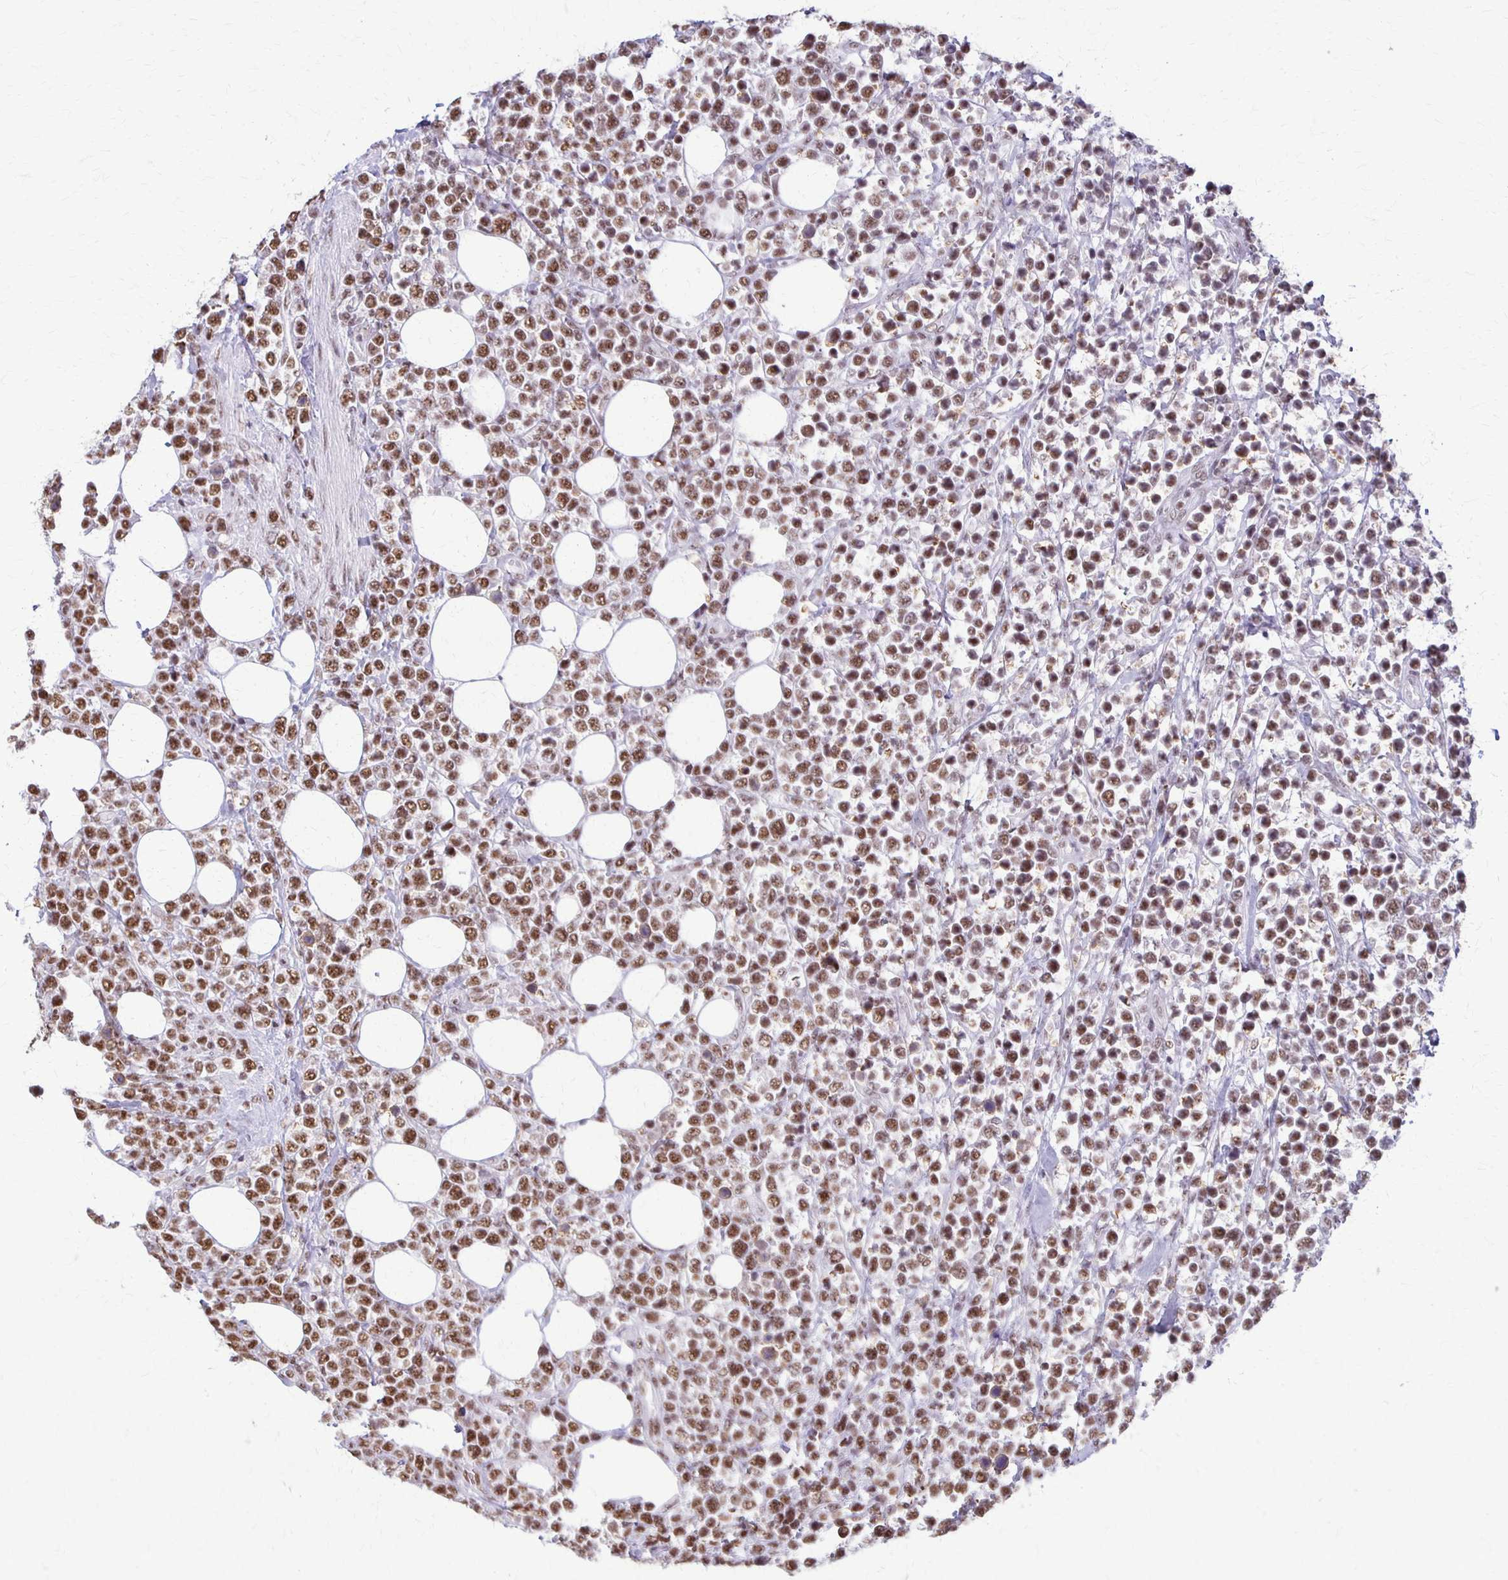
{"staining": {"intensity": "moderate", "quantity": ">75%", "location": "nuclear"}, "tissue": "lymphoma", "cell_type": "Tumor cells", "image_type": "cancer", "snomed": [{"axis": "morphology", "description": "Malignant lymphoma, non-Hodgkin's type, High grade"}, {"axis": "topography", "description": "Soft tissue"}], "caption": "IHC of human high-grade malignant lymphoma, non-Hodgkin's type exhibits medium levels of moderate nuclear expression in approximately >75% of tumor cells.", "gene": "XRCC6", "patient": {"sex": "female", "age": 56}}